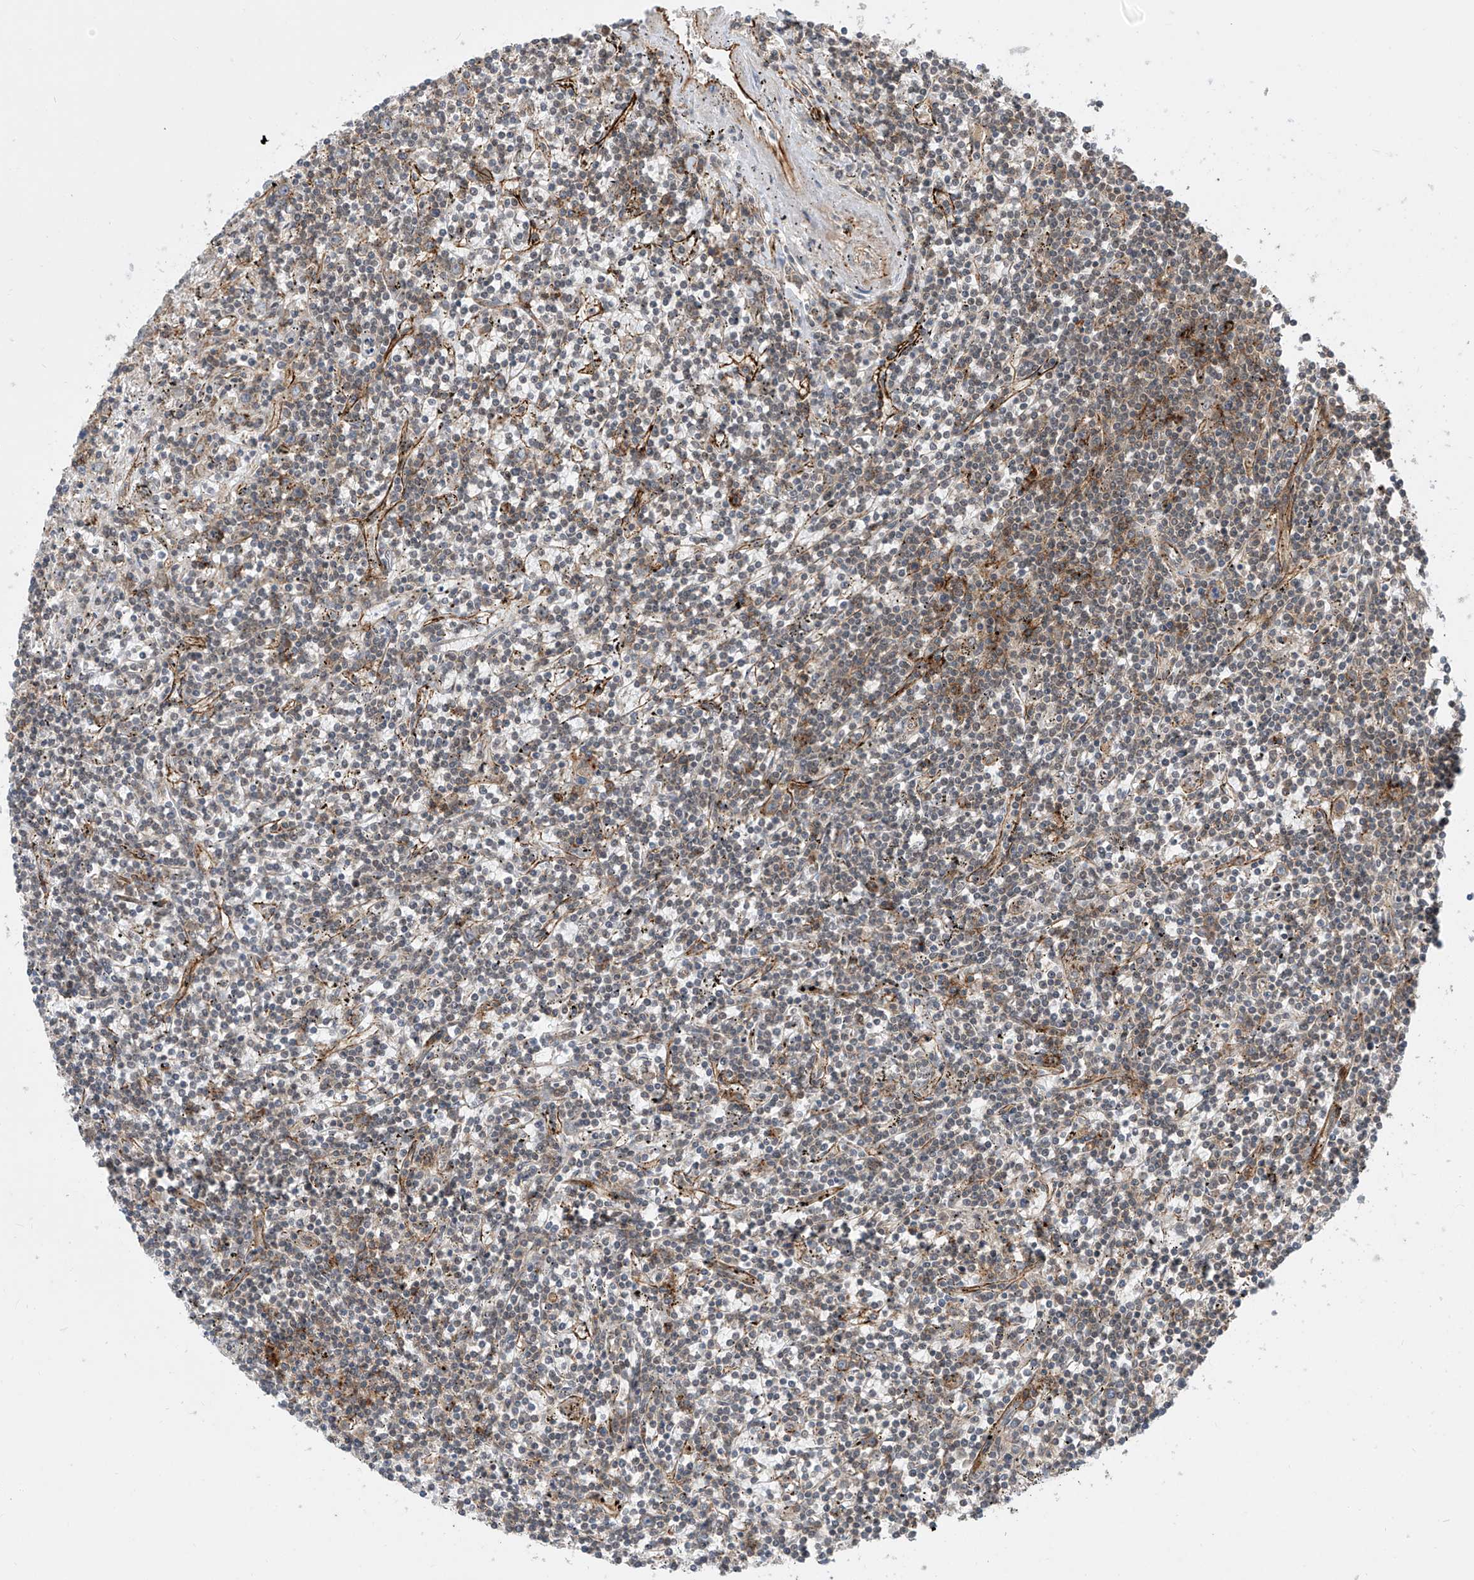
{"staining": {"intensity": "weak", "quantity": "<25%", "location": "cytoplasmic/membranous"}, "tissue": "lymphoma", "cell_type": "Tumor cells", "image_type": "cancer", "snomed": [{"axis": "morphology", "description": "Malignant lymphoma, non-Hodgkin's type, Low grade"}, {"axis": "topography", "description": "Spleen"}], "caption": "The image reveals no significant staining in tumor cells of lymphoma.", "gene": "LAGE3", "patient": {"sex": "male", "age": 76}}